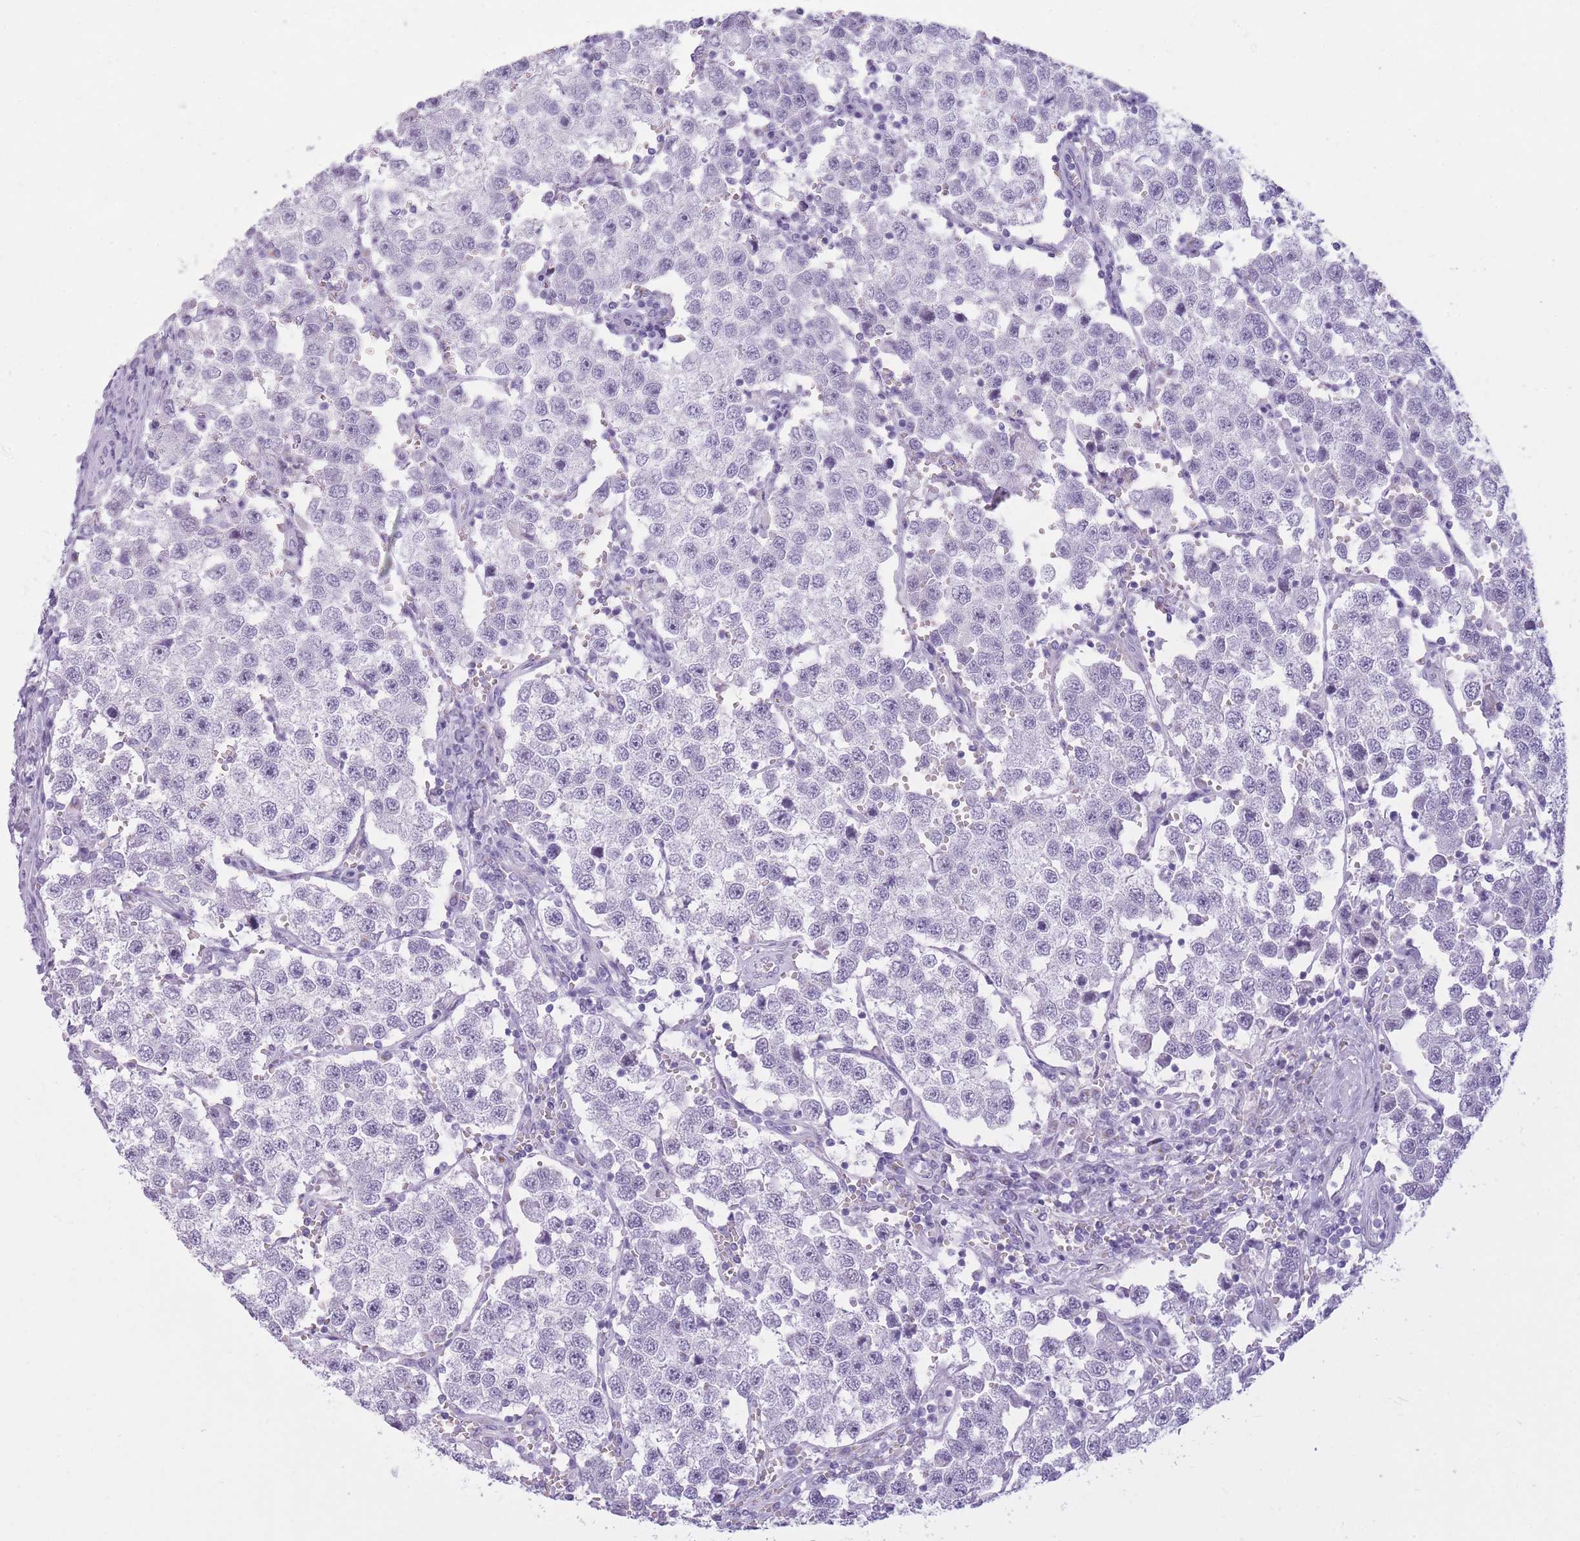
{"staining": {"intensity": "negative", "quantity": "none", "location": "none"}, "tissue": "testis cancer", "cell_type": "Tumor cells", "image_type": "cancer", "snomed": [{"axis": "morphology", "description": "Seminoma, NOS"}, {"axis": "topography", "description": "Testis"}], "caption": "This is an immunohistochemistry histopathology image of testis cancer (seminoma). There is no staining in tumor cells.", "gene": "GOLGA6D", "patient": {"sex": "male", "age": 37}}